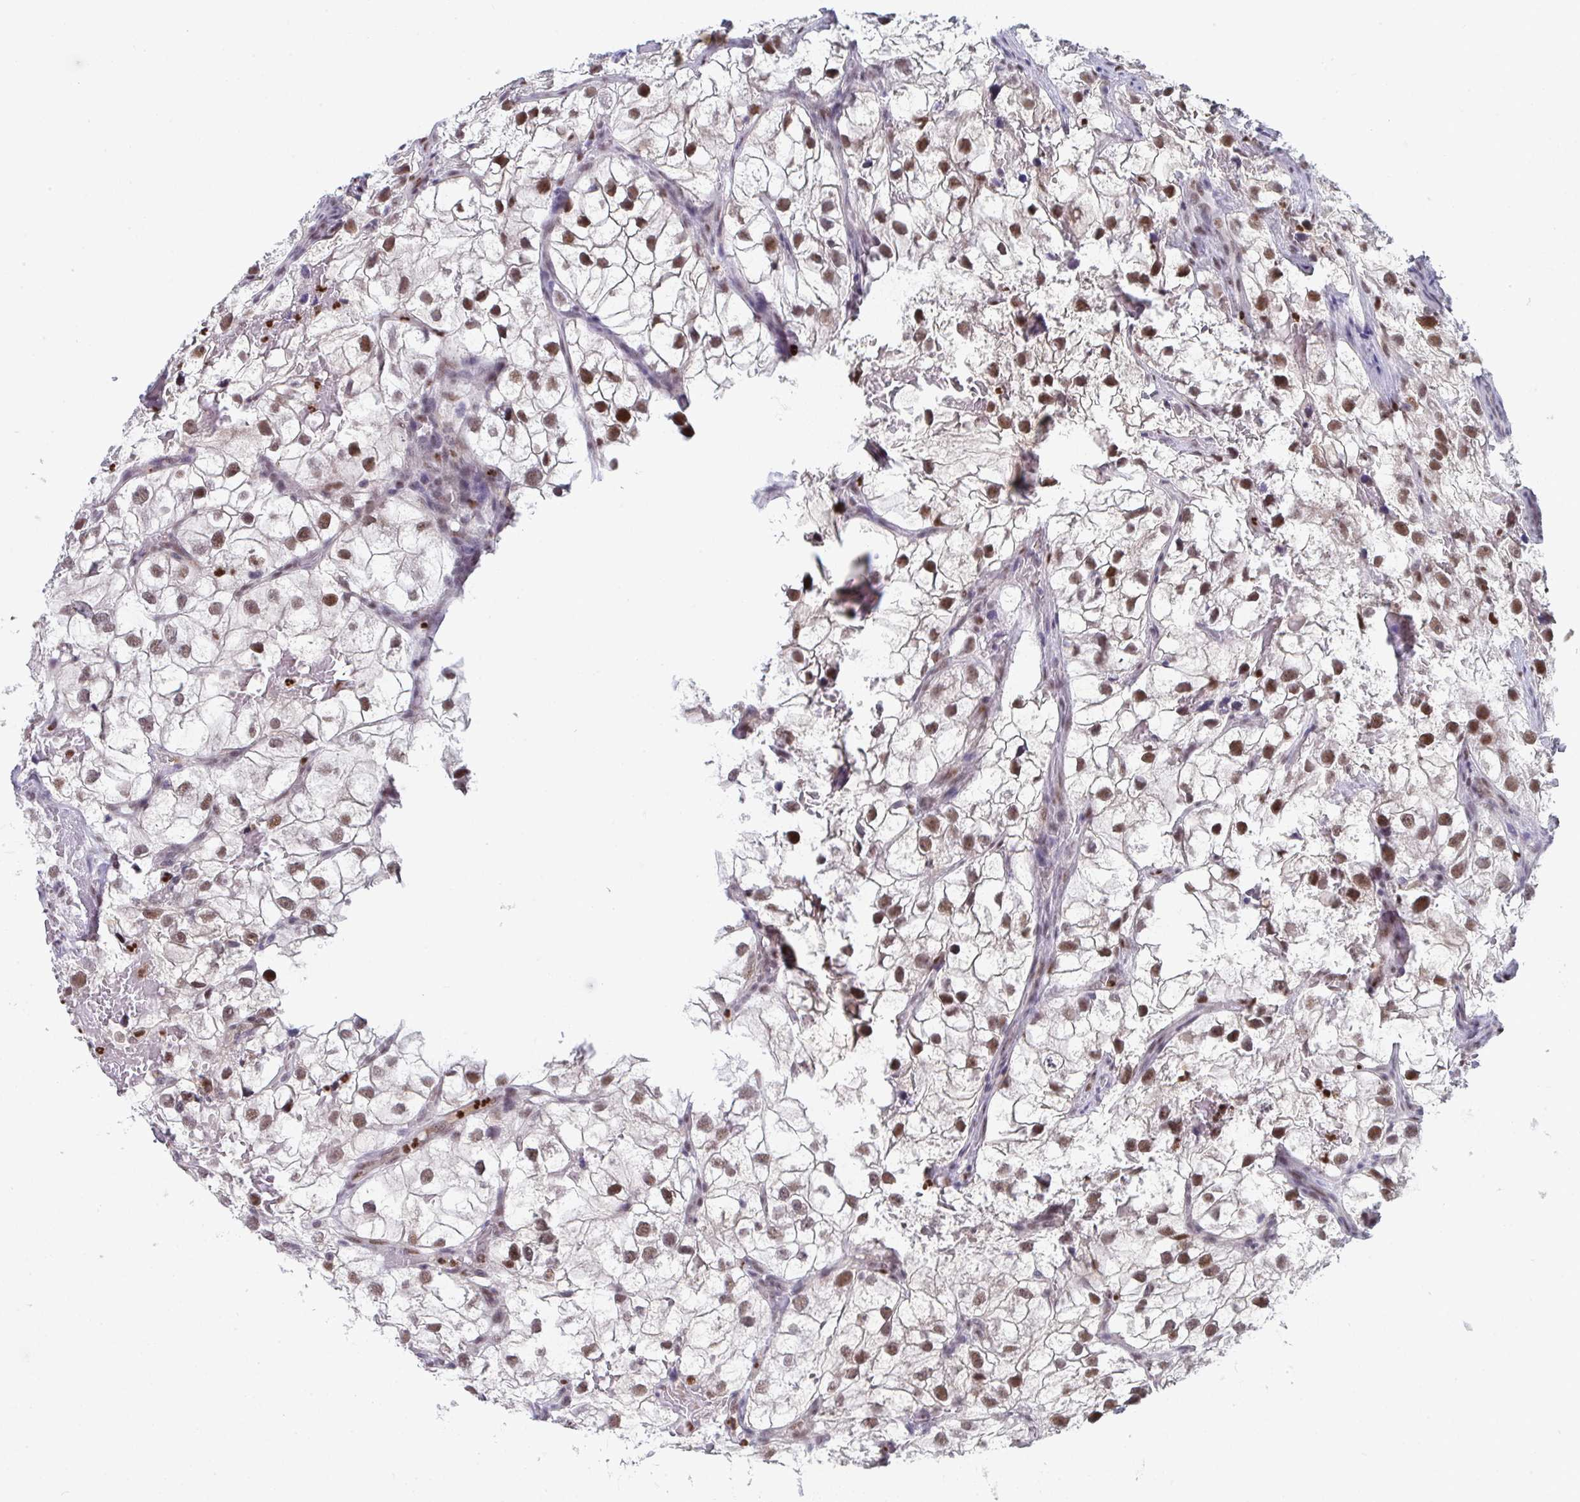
{"staining": {"intensity": "moderate", "quantity": ">75%", "location": "nuclear"}, "tissue": "renal cancer", "cell_type": "Tumor cells", "image_type": "cancer", "snomed": [{"axis": "morphology", "description": "Adenocarcinoma, NOS"}, {"axis": "topography", "description": "Kidney"}], "caption": "The micrograph reveals staining of renal adenocarcinoma, revealing moderate nuclear protein positivity (brown color) within tumor cells.", "gene": "JDP2", "patient": {"sex": "male", "age": 59}}